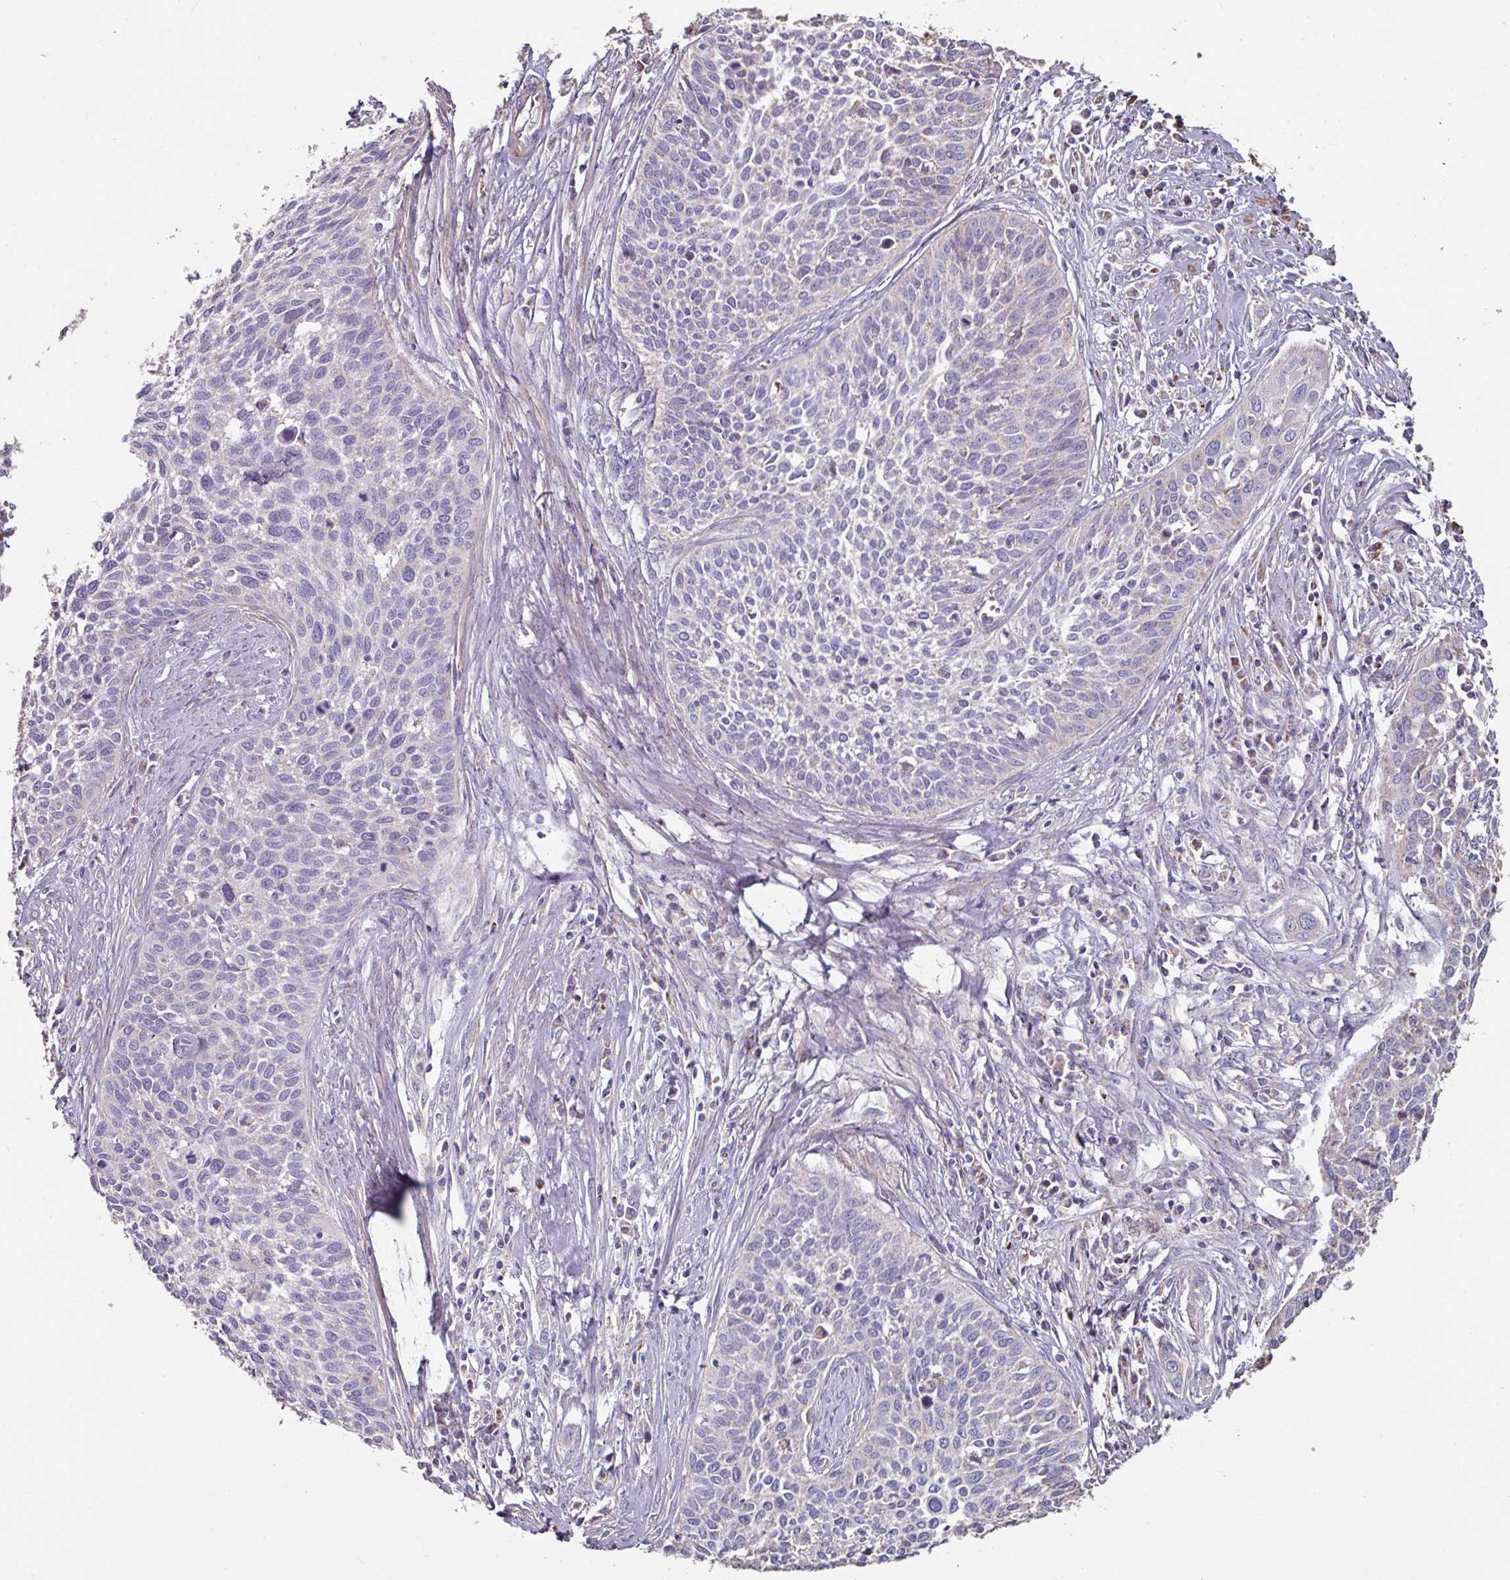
{"staining": {"intensity": "negative", "quantity": "none", "location": "none"}, "tissue": "cervical cancer", "cell_type": "Tumor cells", "image_type": "cancer", "snomed": [{"axis": "morphology", "description": "Squamous cell carcinoma, NOS"}, {"axis": "topography", "description": "Cervix"}], "caption": "High magnification brightfield microscopy of cervical squamous cell carcinoma stained with DAB (3,3'-diaminobenzidine) (brown) and counterstained with hematoxylin (blue): tumor cells show no significant positivity. (Brightfield microscopy of DAB IHC at high magnification).", "gene": "OR2D3", "patient": {"sex": "female", "age": 34}}